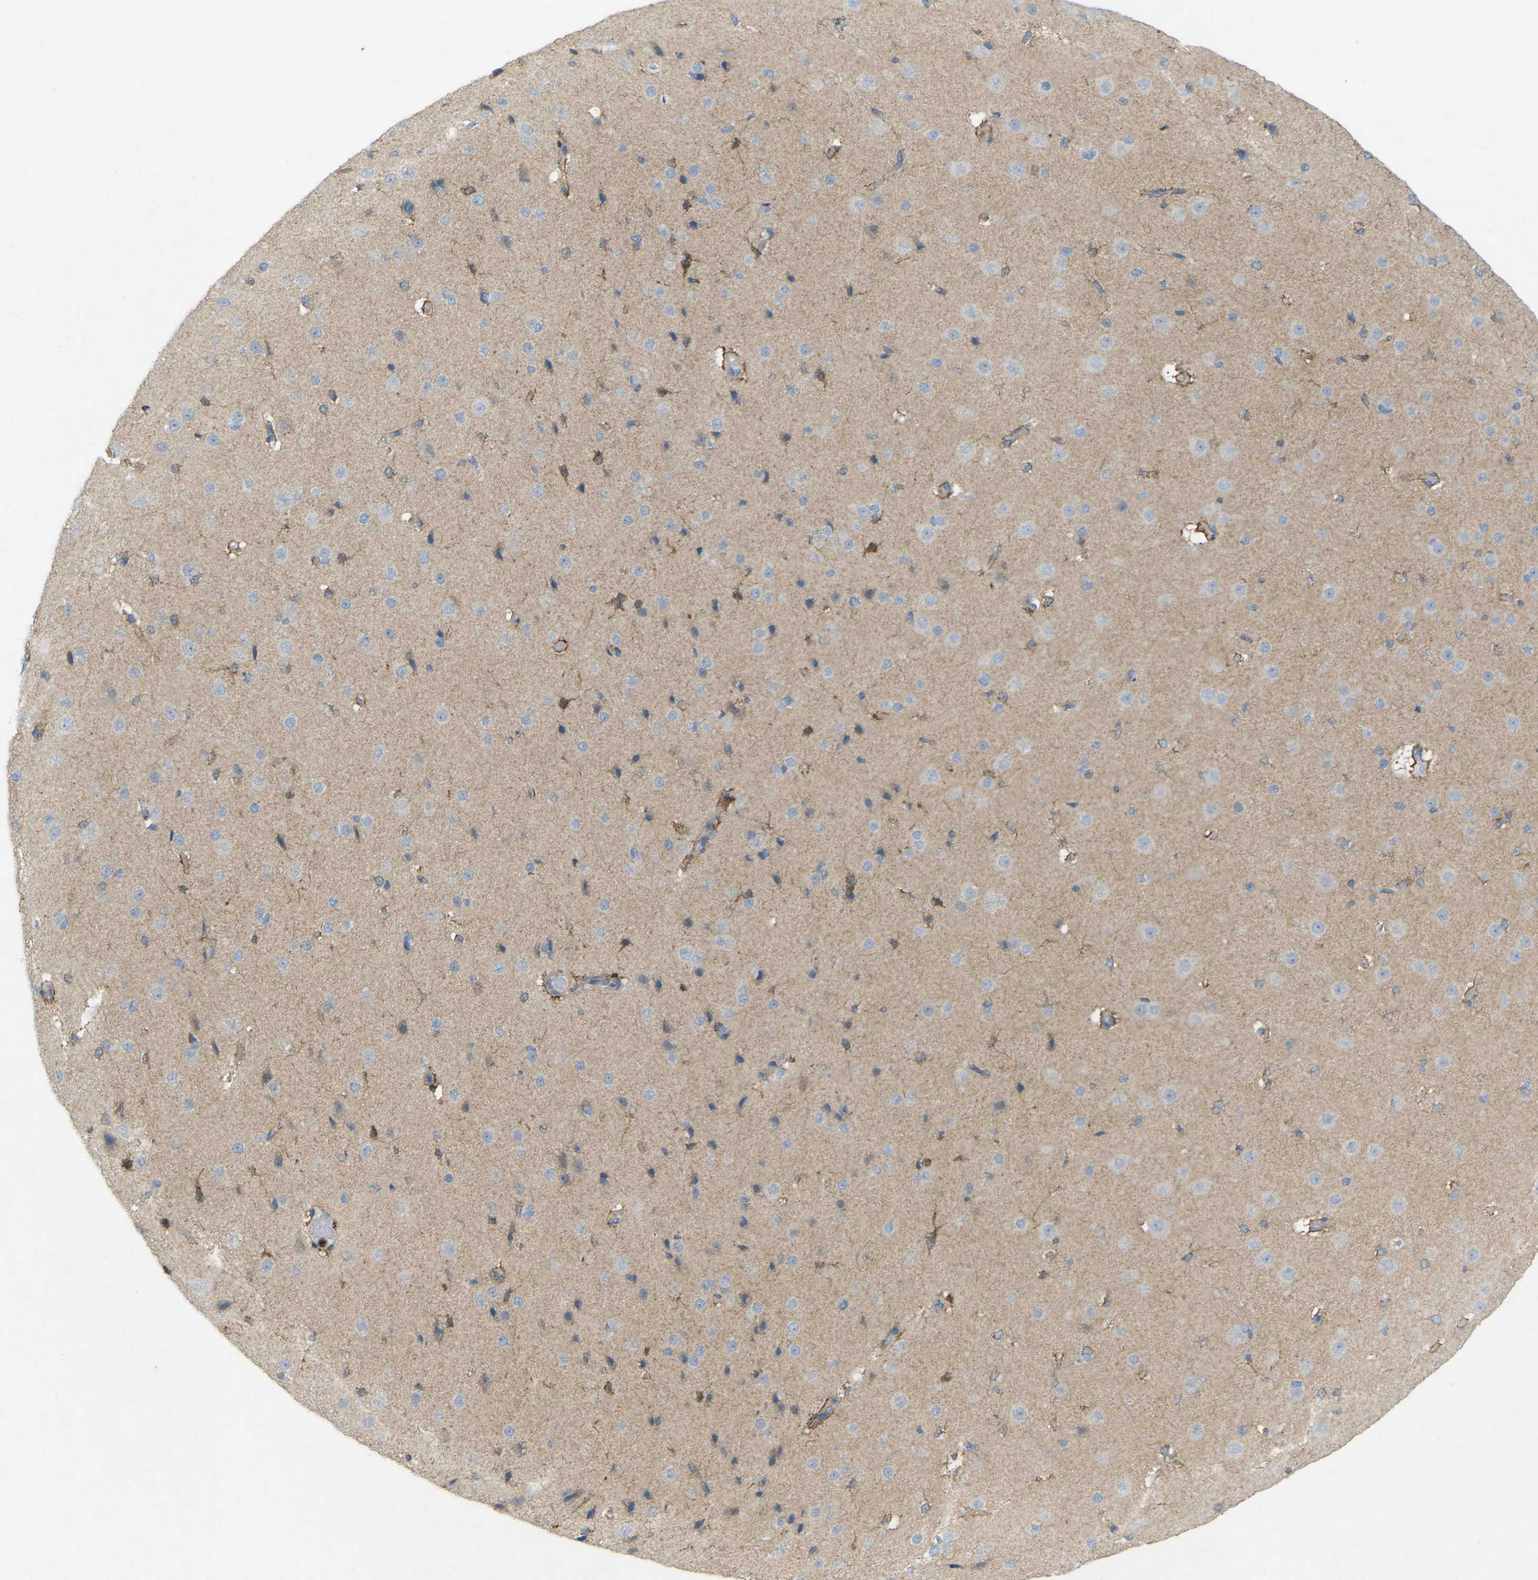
{"staining": {"intensity": "moderate", "quantity": "<25%", "location": "cytoplasmic/membranous"}, "tissue": "cerebral cortex", "cell_type": "Endothelial cells", "image_type": "normal", "snomed": [{"axis": "morphology", "description": "Normal tissue, NOS"}, {"axis": "morphology", "description": "Developmental malformation"}, {"axis": "topography", "description": "Cerebral cortex"}], "caption": "Protein analysis of normal cerebral cortex exhibits moderate cytoplasmic/membranous positivity in about <25% of endothelial cells.", "gene": "STK11", "patient": {"sex": "female", "age": 30}}